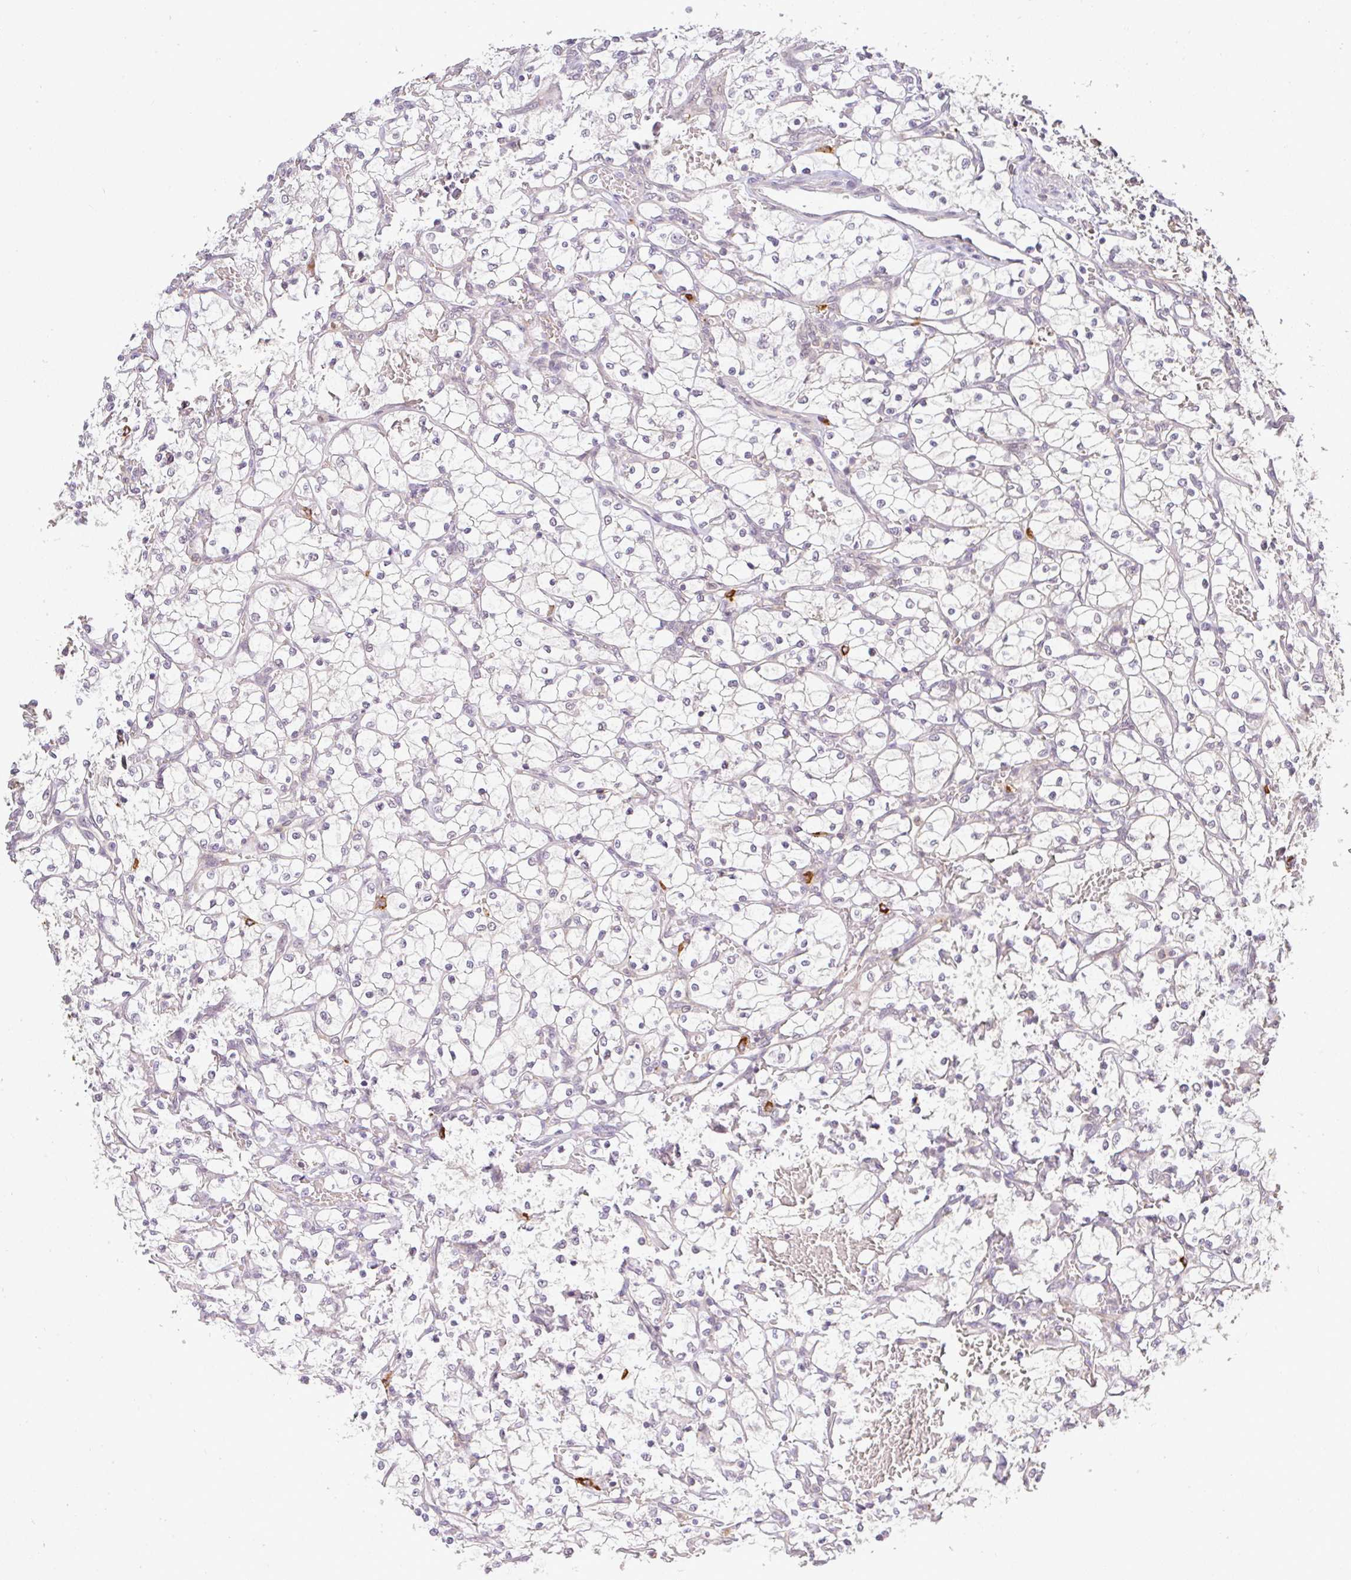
{"staining": {"intensity": "negative", "quantity": "none", "location": "none"}, "tissue": "renal cancer", "cell_type": "Tumor cells", "image_type": "cancer", "snomed": [{"axis": "morphology", "description": "Adenocarcinoma, NOS"}, {"axis": "topography", "description": "Kidney"}], "caption": "Tumor cells are negative for protein expression in human adenocarcinoma (renal).", "gene": "FAM153A", "patient": {"sex": "female", "age": 69}}